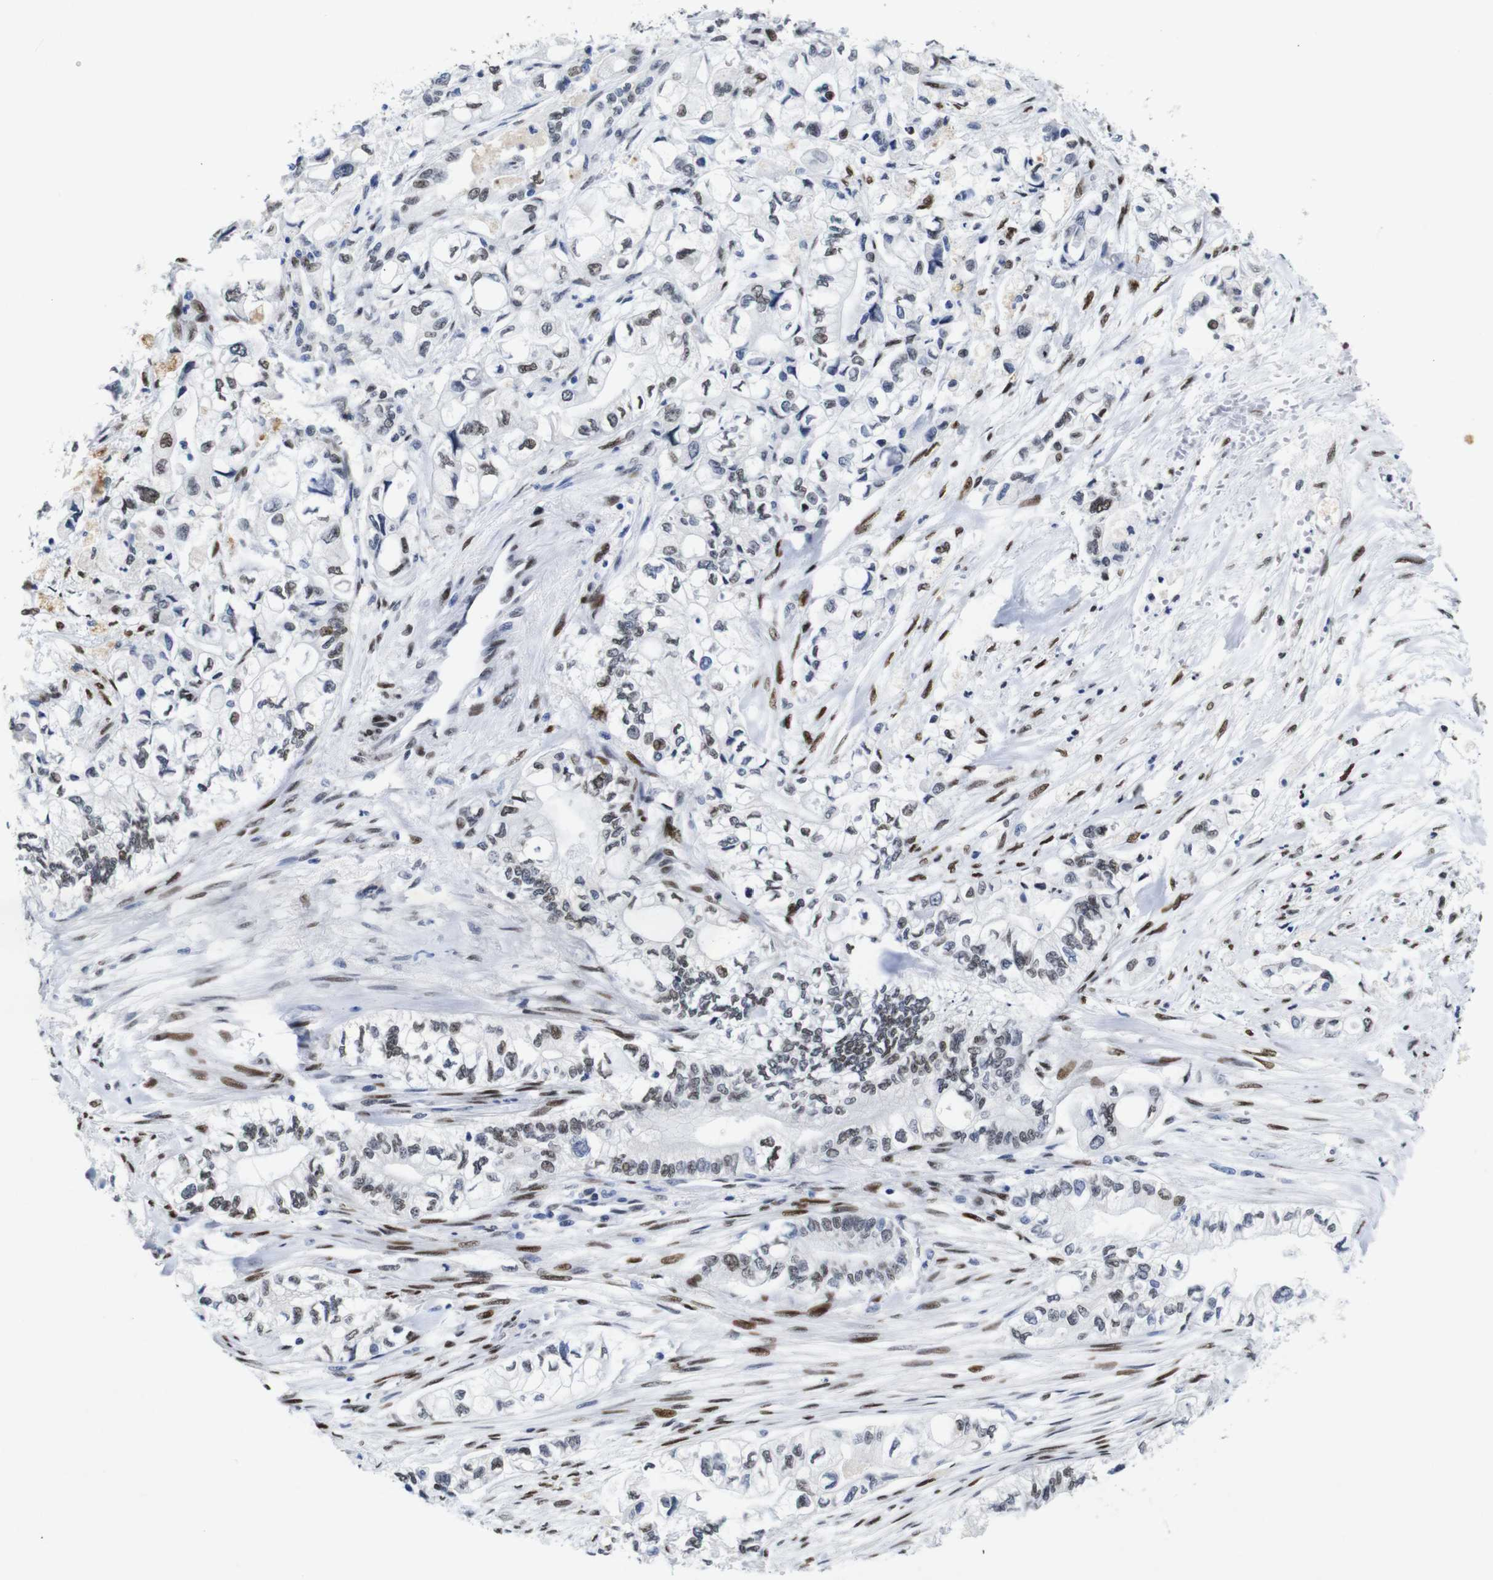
{"staining": {"intensity": "moderate", "quantity": "25%-75%", "location": "nuclear"}, "tissue": "pancreatic cancer", "cell_type": "Tumor cells", "image_type": "cancer", "snomed": [{"axis": "morphology", "description": "Adenocarcinoma, NOS"}, {"axis": "topography", "description": "Pancreas"}], "caption": "A high-resolution image shows immunohistochemistry (IHC) staining of adenocarcinoma (pancreatic), which reveals moderate nuclear positivity in about 25%-75% of tumor cells. (Stains: DAB (3,3'-diaminobenzidine) in brown, nuclei in blue, Microscopy: brightfield microscopy at high magnification).", "gene": "FOSL2", "patient": {"sex": "male", "age": 79}}